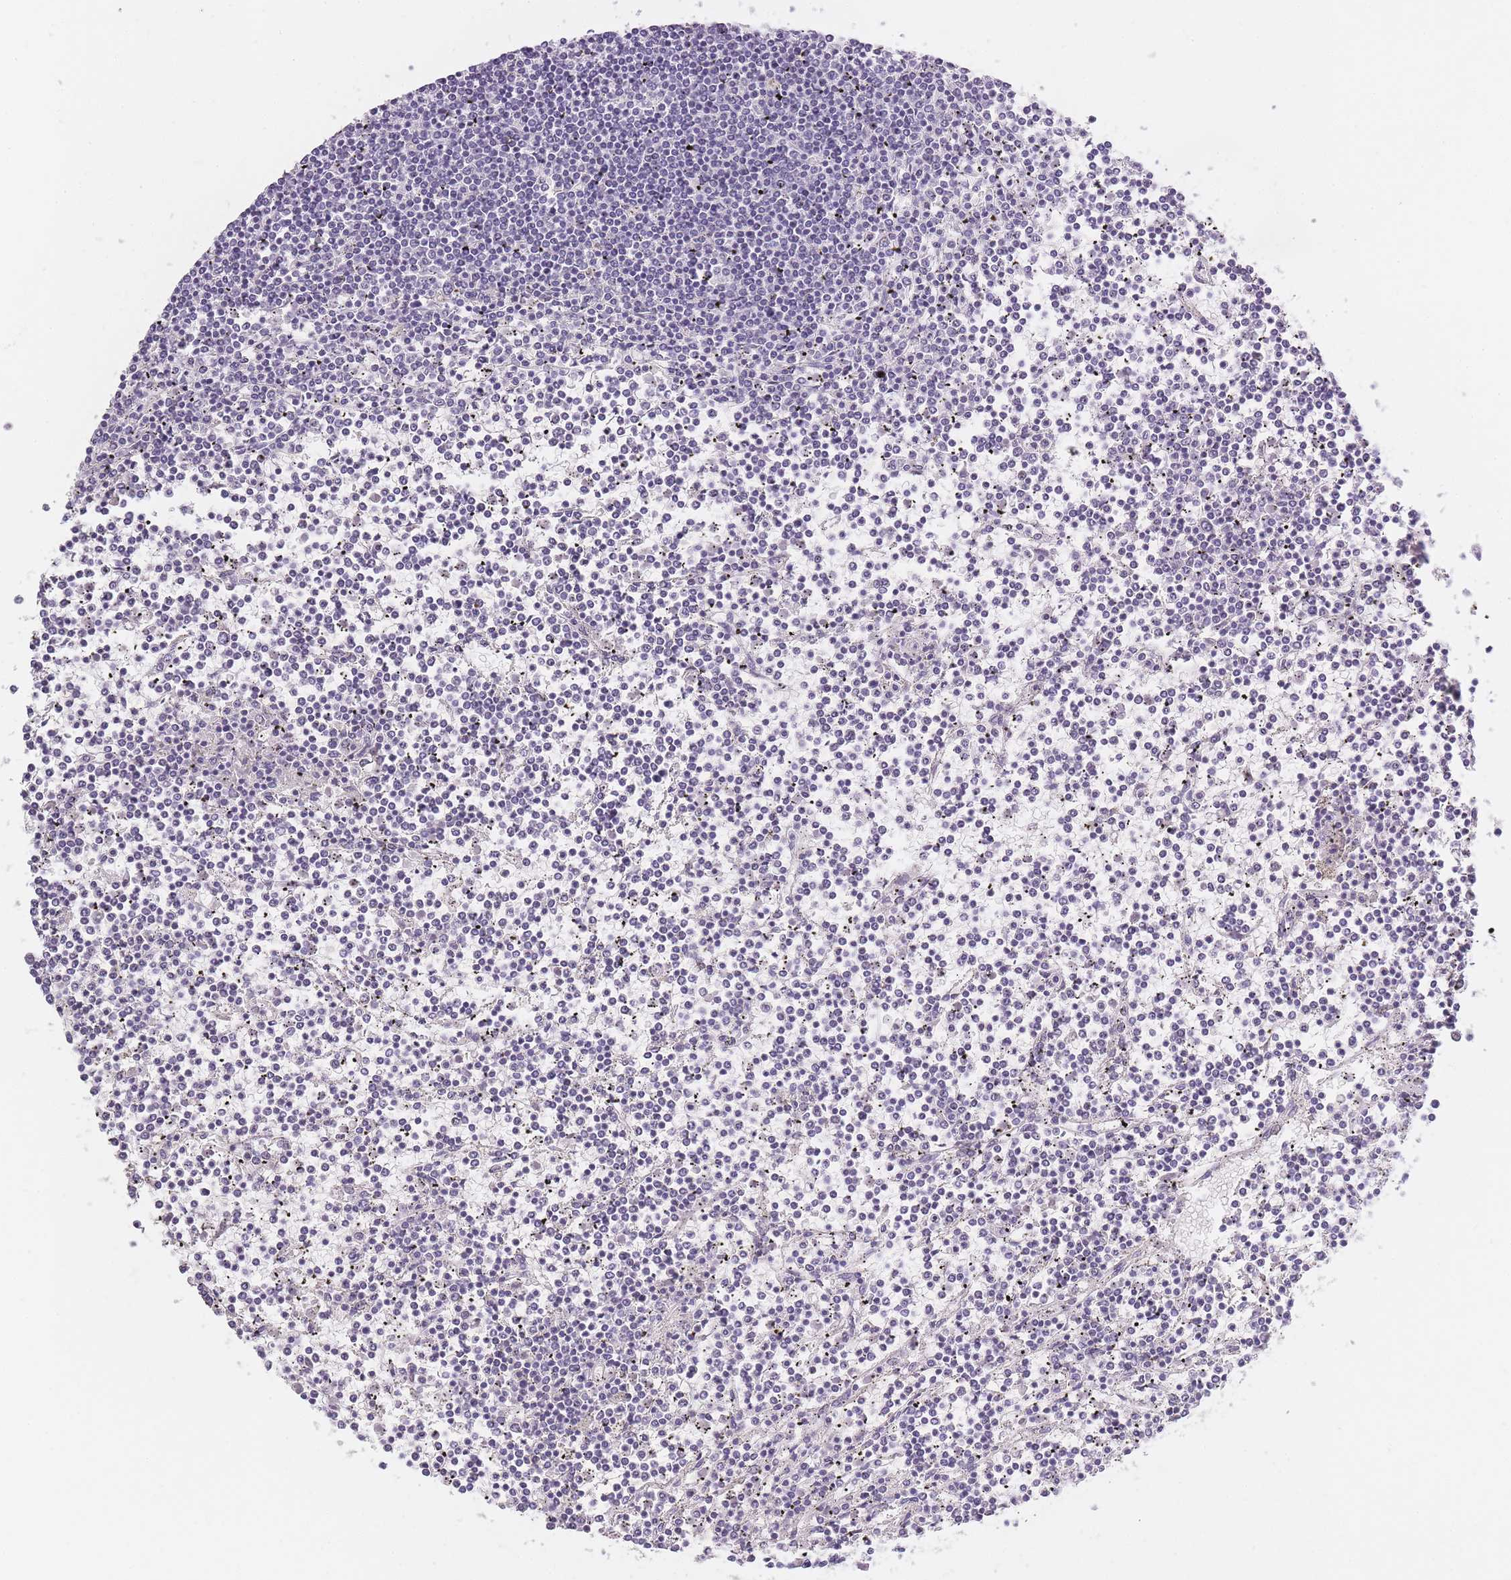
{"staining": {"intensity": "negative", "quantity": "none", "location": "none"}, "tissue": "lymphoma", "cell_type": "Tumor cells", "image_type": "cancer", "snomed": [{"axis": "morphology", "description": "Malignant lymphoma, non-Hodgkin's type, Low grade"}, {"axis": "topography", "description": "Spleen"}], "caption": "High power microscopy image of an immunohistochemistry (IHC) histopathology image of lymphoma, revealing no significant positivity in tumor cells. The staining is performed using DAB (3,3'-diaminobenzidine) brown chromogen with nuclei counter-stained in using hematoxylin.", "gene": "INS", "patient": {"sex": "female", "age": 19}}